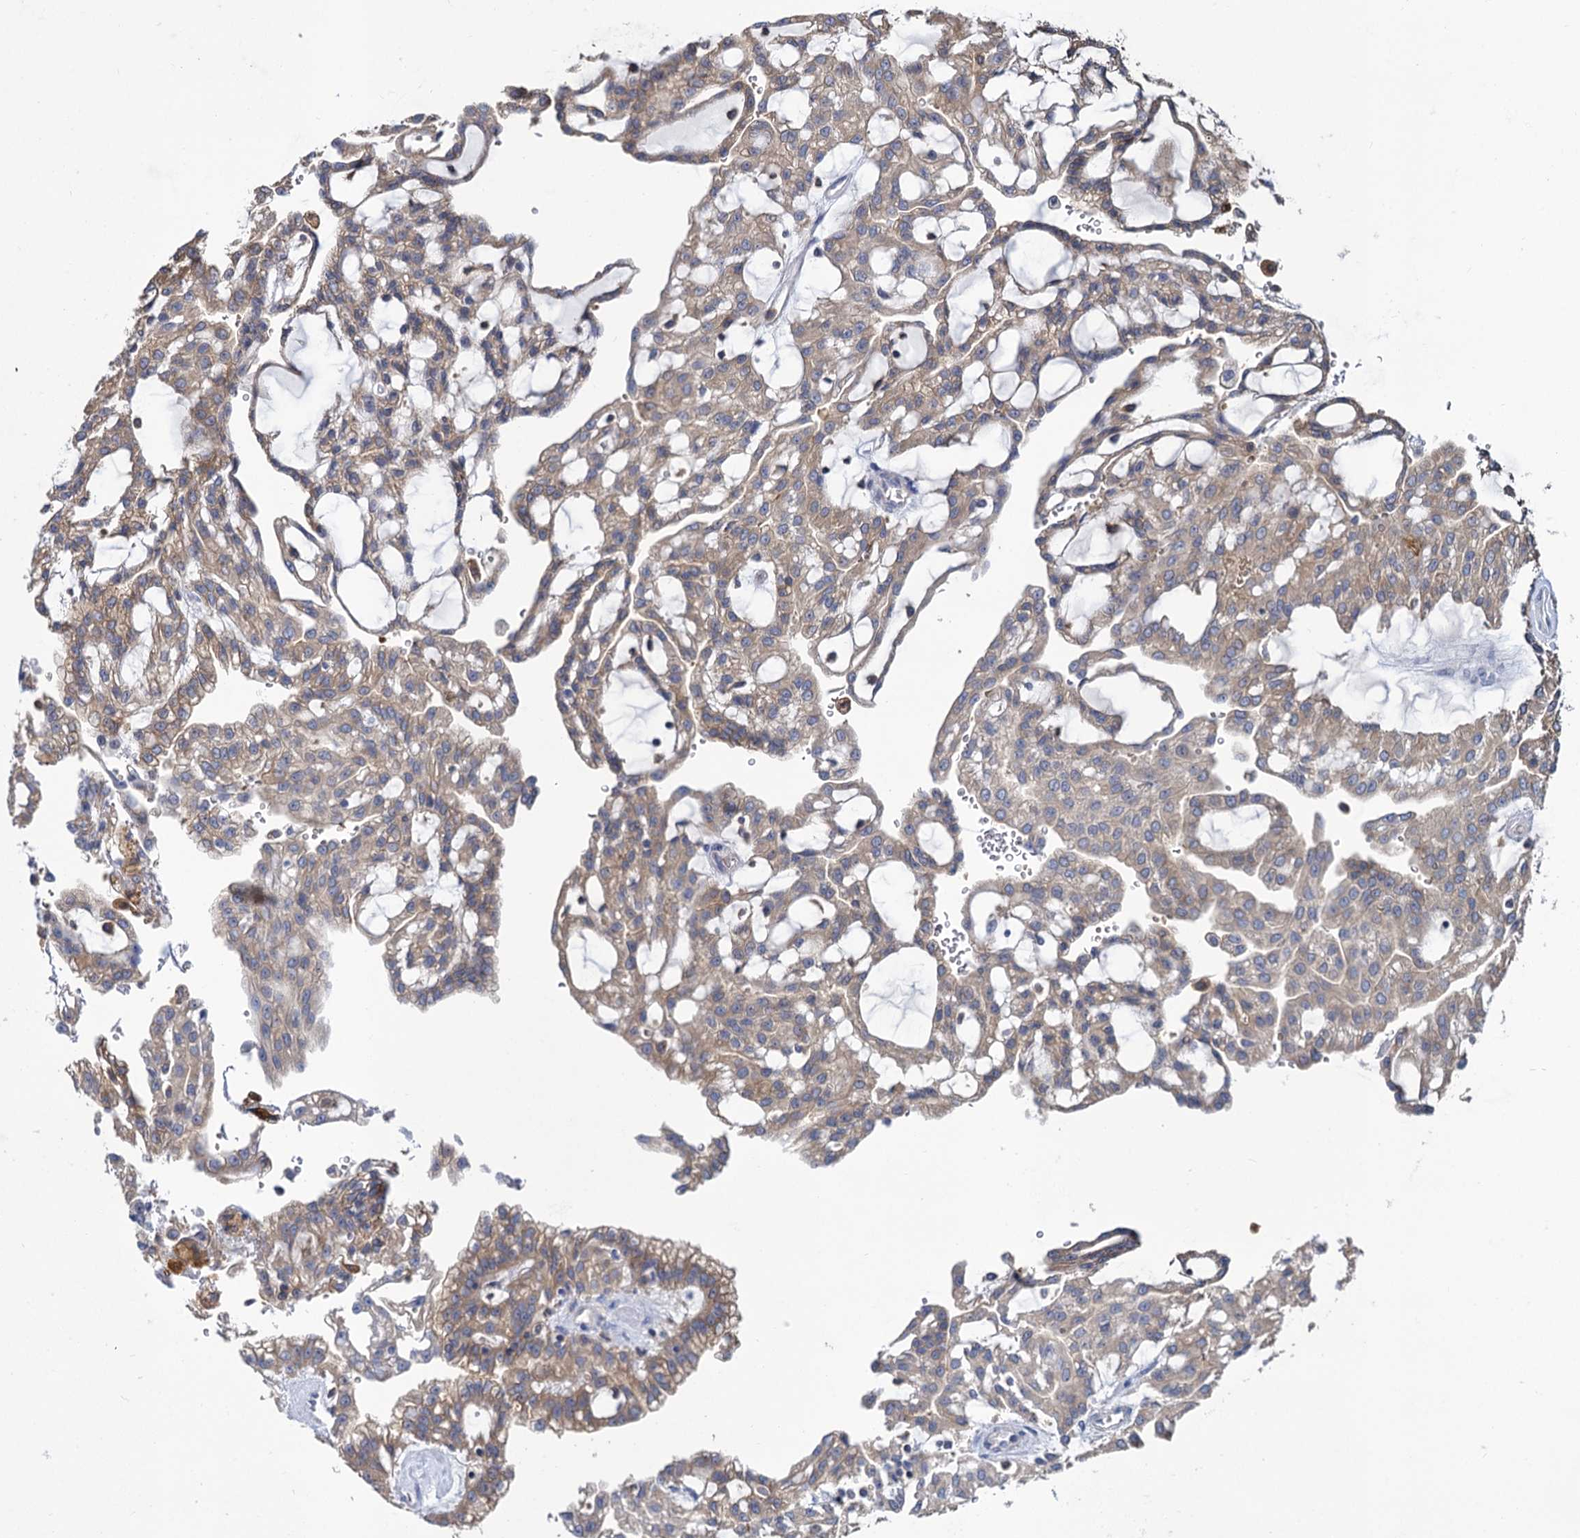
{"staining": {"intensity": "weak", "quantity": "25%-75%", "location": "cytoplasmic/membranous"}, "tissue": "renal cancer", "cell_type": "Tumor cells", "image_type": "cancer", "snomed": [{"axis": "morphology", "description": "Adenocarcinoma, NOS"}, {"axis": "topography", "description": "Kidney"}], "caption": "Renal adenocarcinoma tissue shows weak cytoplasmic/membranous positivity in approximately 25%-75% of tumor cells", "gene": "GCLC", "patient": {"sex": "male", "age": 63}}